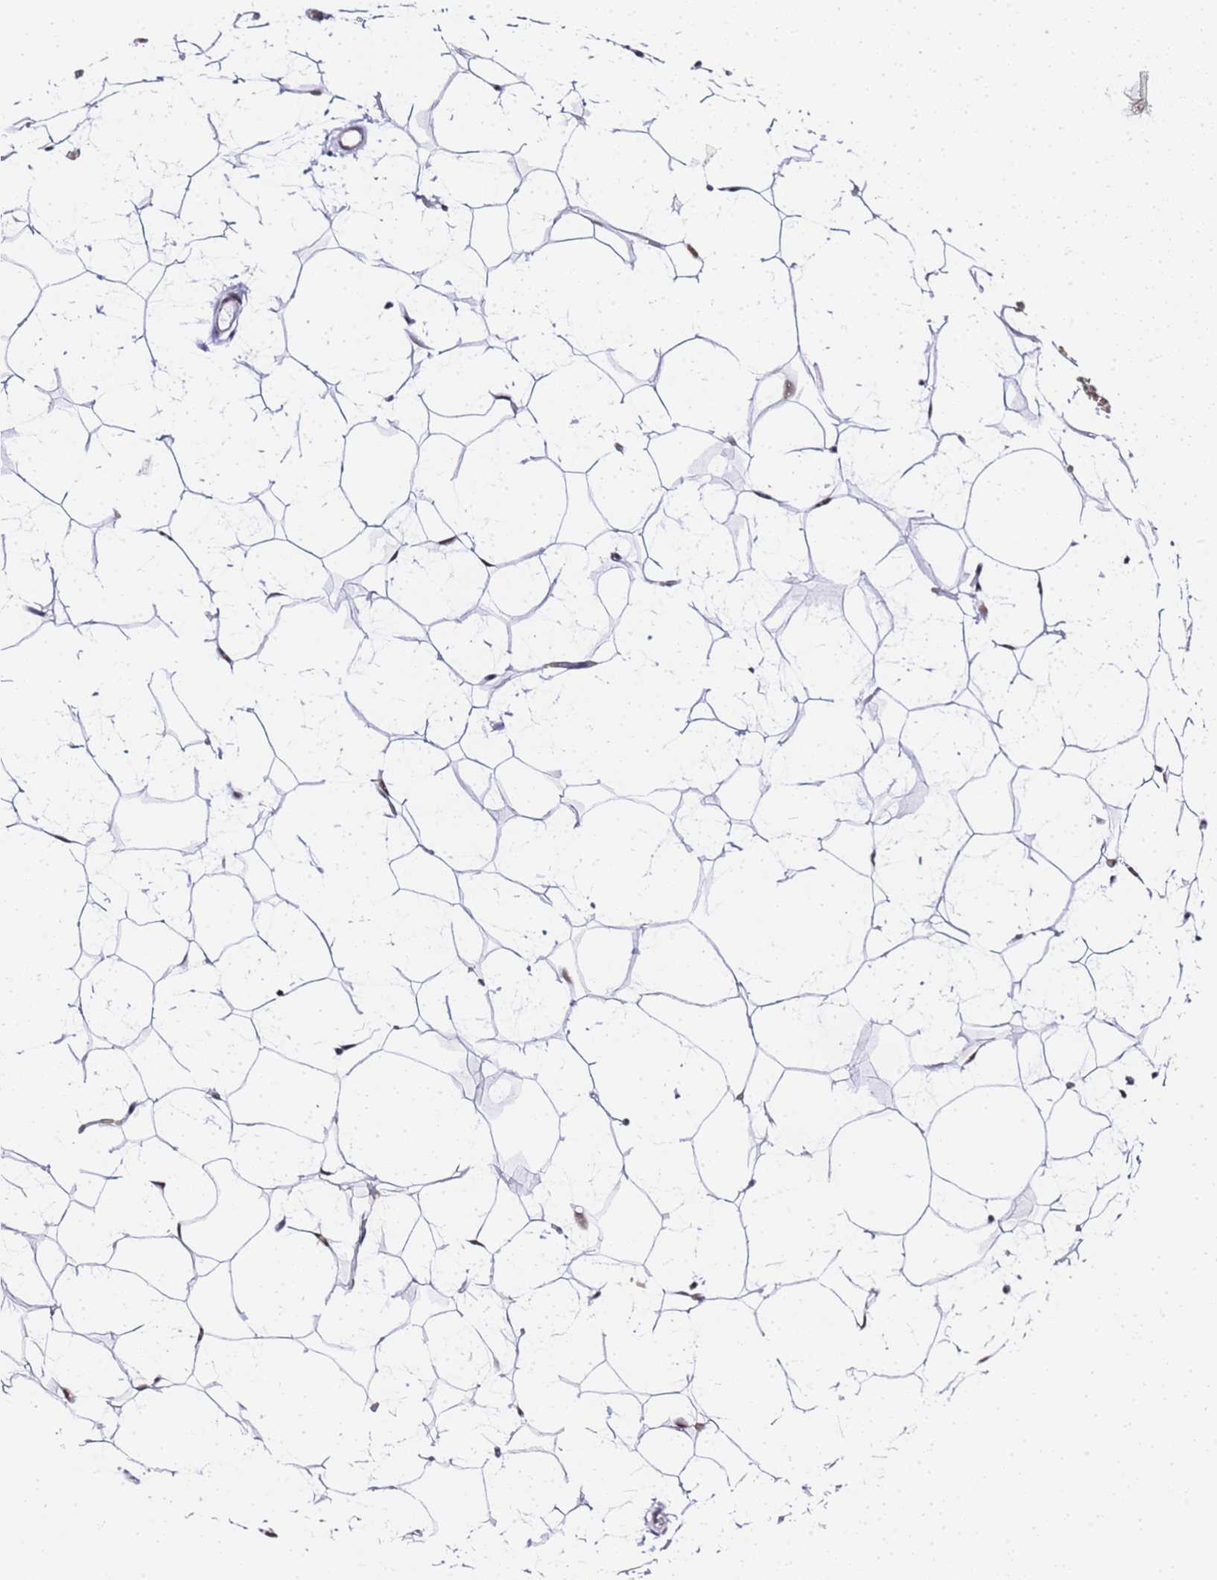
{"staining": {"intensity": "negative", "quantity": "none", "location": "none"}, "tissue": "adipose tissue", "cell_type": "Adipocytes", "image_type": "normal", "snomed": [{"axis": "morphology", "description": "Normal tissue, NOS"}, {"axis": "topography", "description": "Breast"}], "caption": "High power microscopy histopathology image of an immunohistochemistry photomicrograph of normal adipose tissue, revealing no significant staining in adipocytes. Brightfield microscopy of IHC stained with DAB (brown) and hematoxylin (blue), captured at high magnification.", "gene": "POLR1A", "patient": {"sex": "female", "age": 26}}